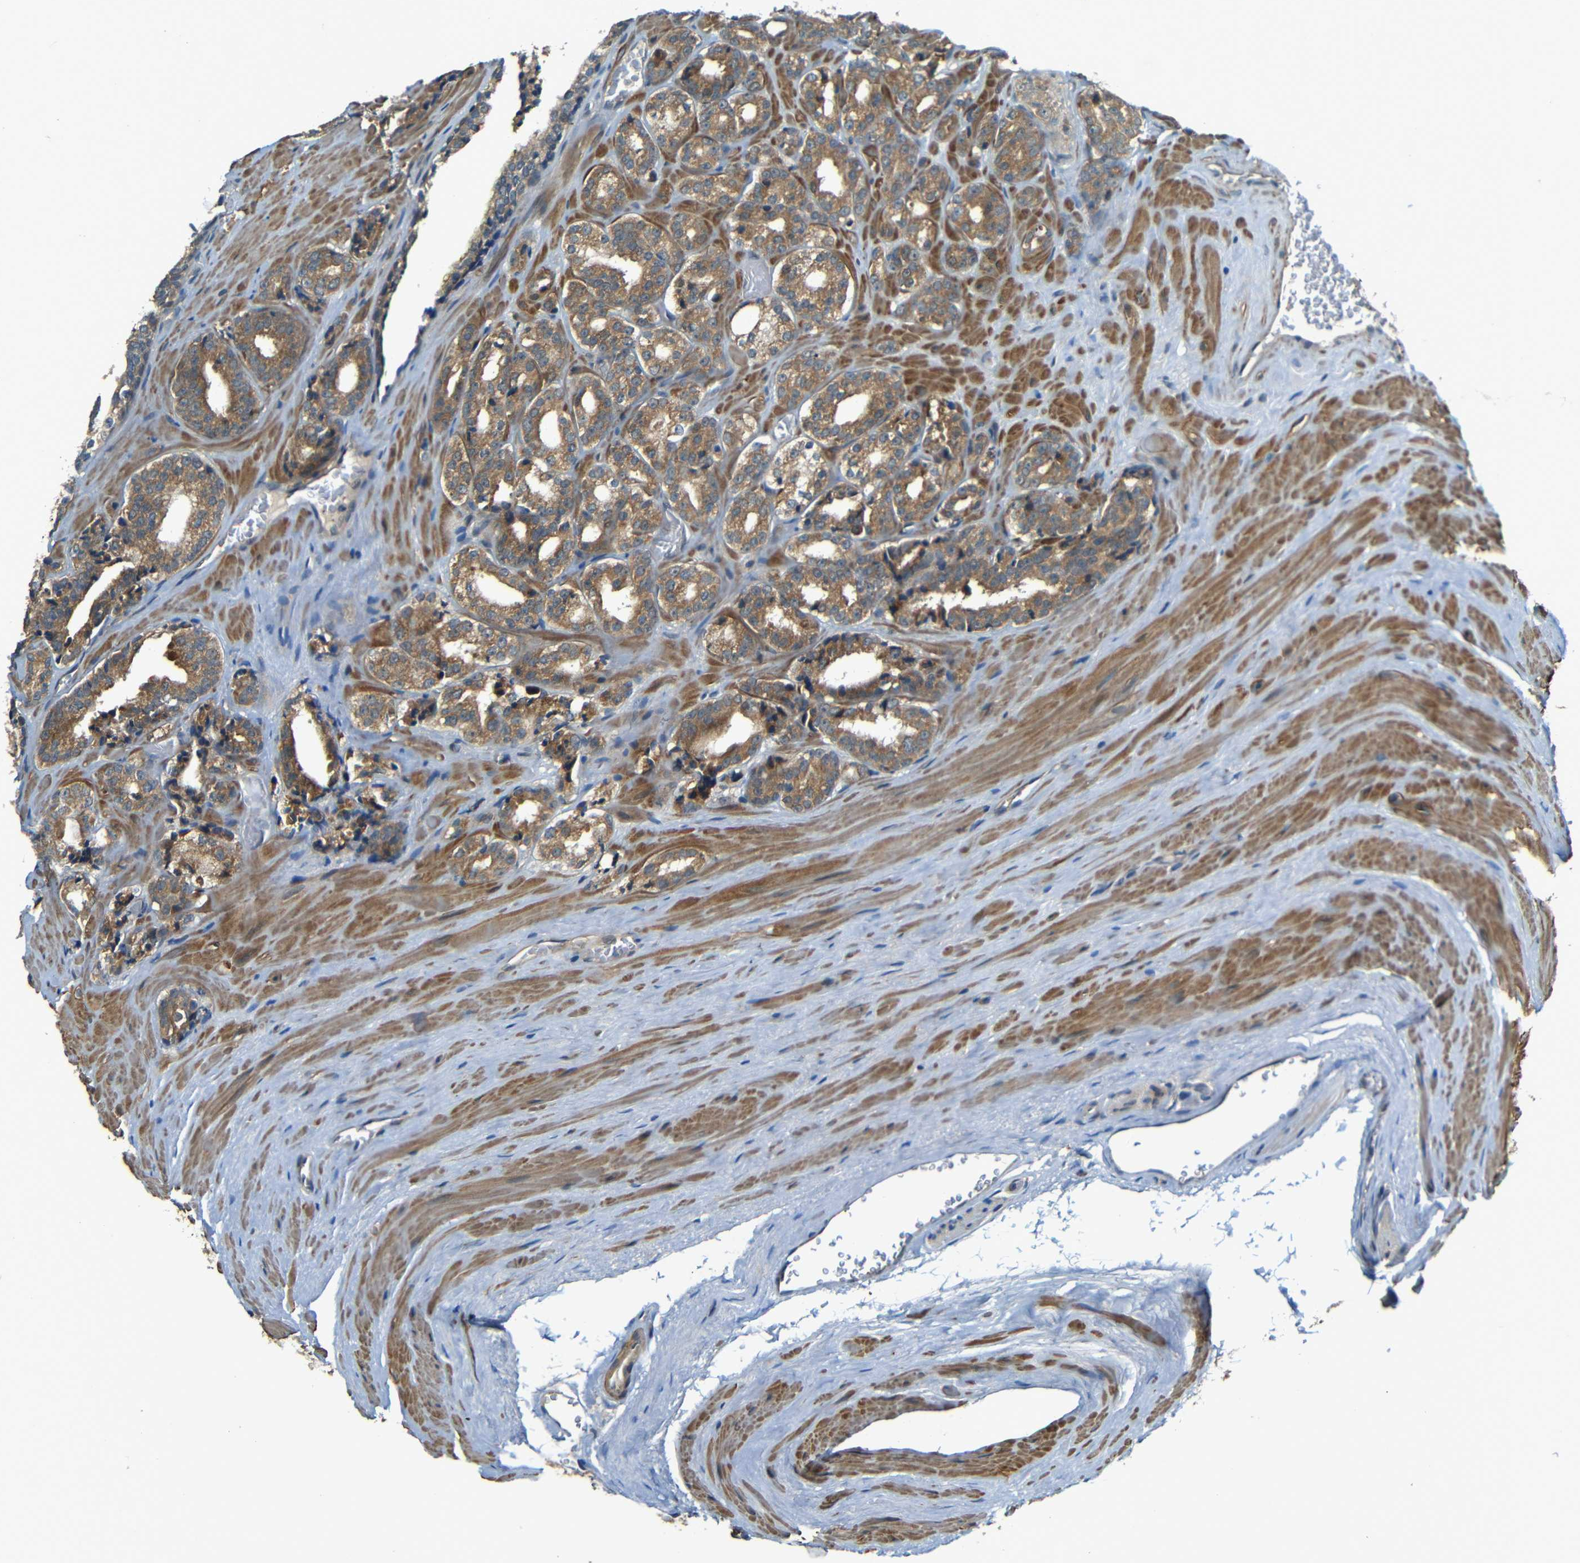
{"staining": {"intensity": "moderate", "quantity": ">75%", "location": "cytoplasmic/membranous"}, "tissue": "prostate cancer", "cell_type": "Tumor cells", "image_type": "cancer", "snomed": [{"axis": "morphology", "description": "Adenocarcinoma, High grade"}, {"axis": "topography", "description": "Prostate"}], "caption": "Moderate cytoplasmic/membranous protein expression is seen in about >75% of tumor cells in adenocarcinoma (high-grade) (prostate). The staining was performed using DAB to visualize the protein expression in brown, while the nuclei were stained in blue with hematoxylin (Magnification: 20x).", "gene": "FNDC3A", "patient": {"sex": "male", "age": 60}}